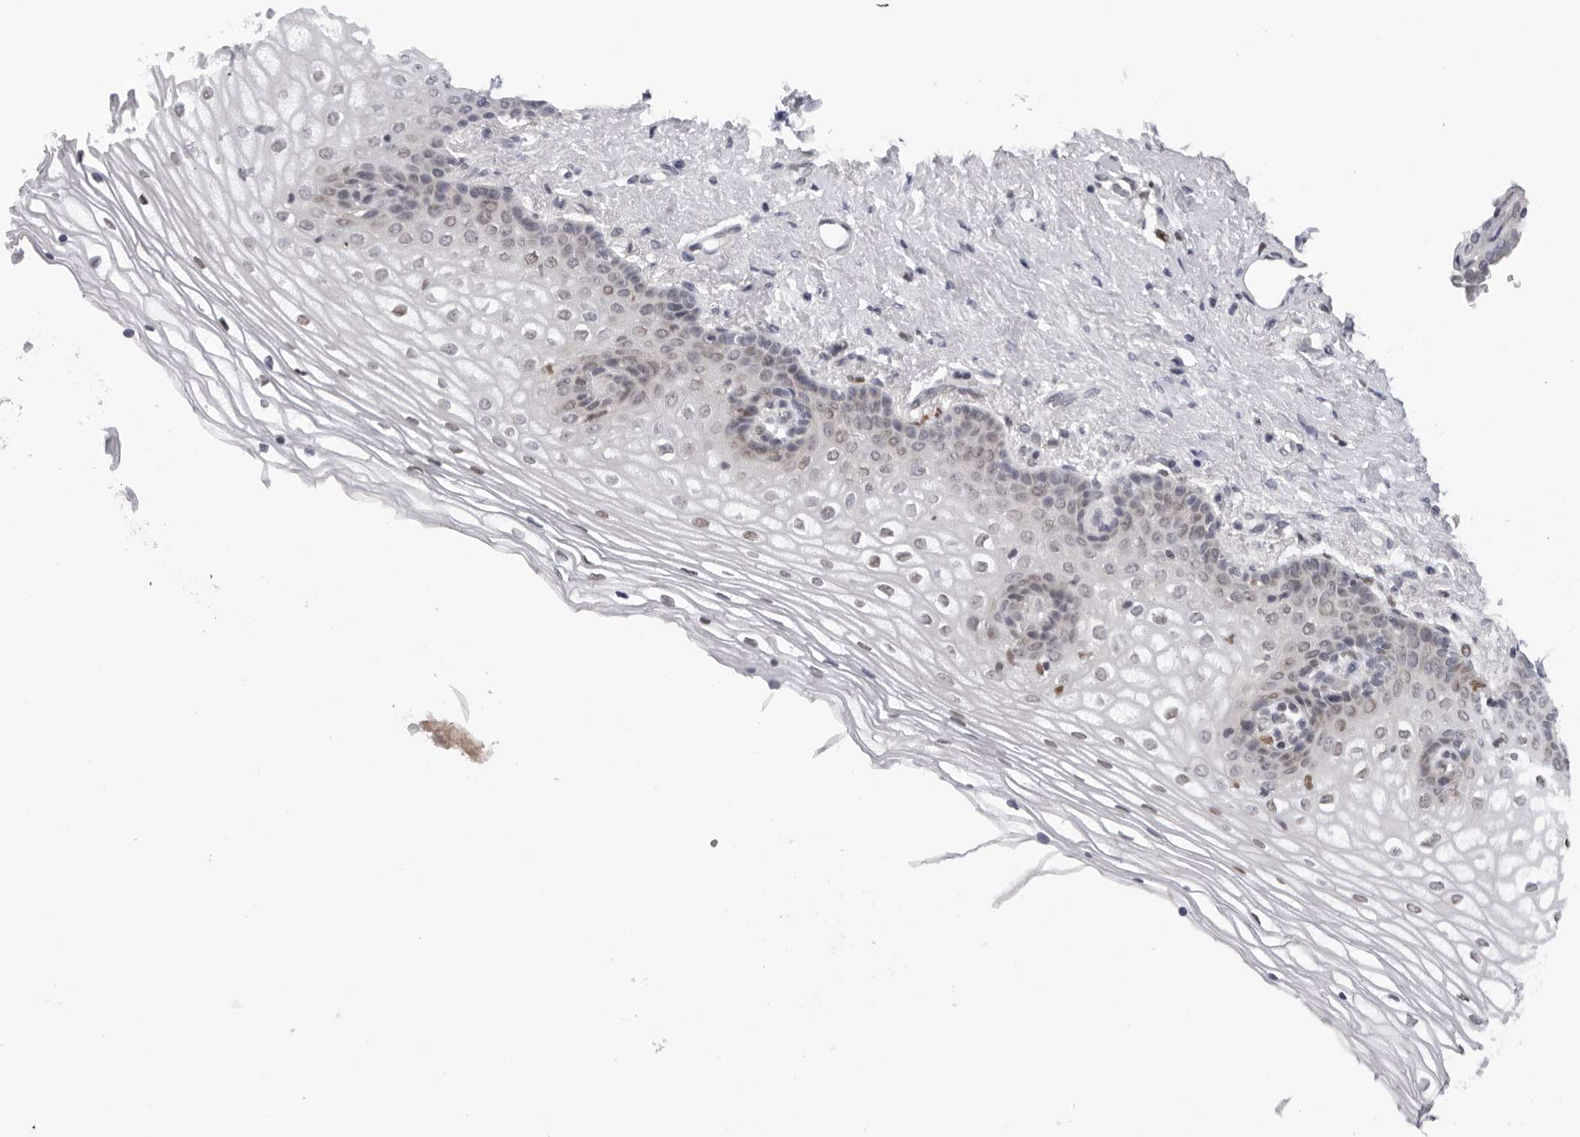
{"staining": {"intensity": "weak", "quantity": "<25%", "location": "cytoplasmic/membranous,nuclear"}, "tissue": "vagina", "cell_type": "Squamous epithelial cells", "image_type": "normal", "snomed": [{"axis": "morphology", "description": "Normal tissue, NOS"}, {"axis": "topography", "description": "Vagina"}], "caption": "This micrograph is of unremarkable vagina stained with IHC to label a protein in brown with the nuclei are counter-stained blue. There is no expression in squamous epithelial cells.", "gene": "CPT2", "patient": {"sex": "female", "age": 60}}